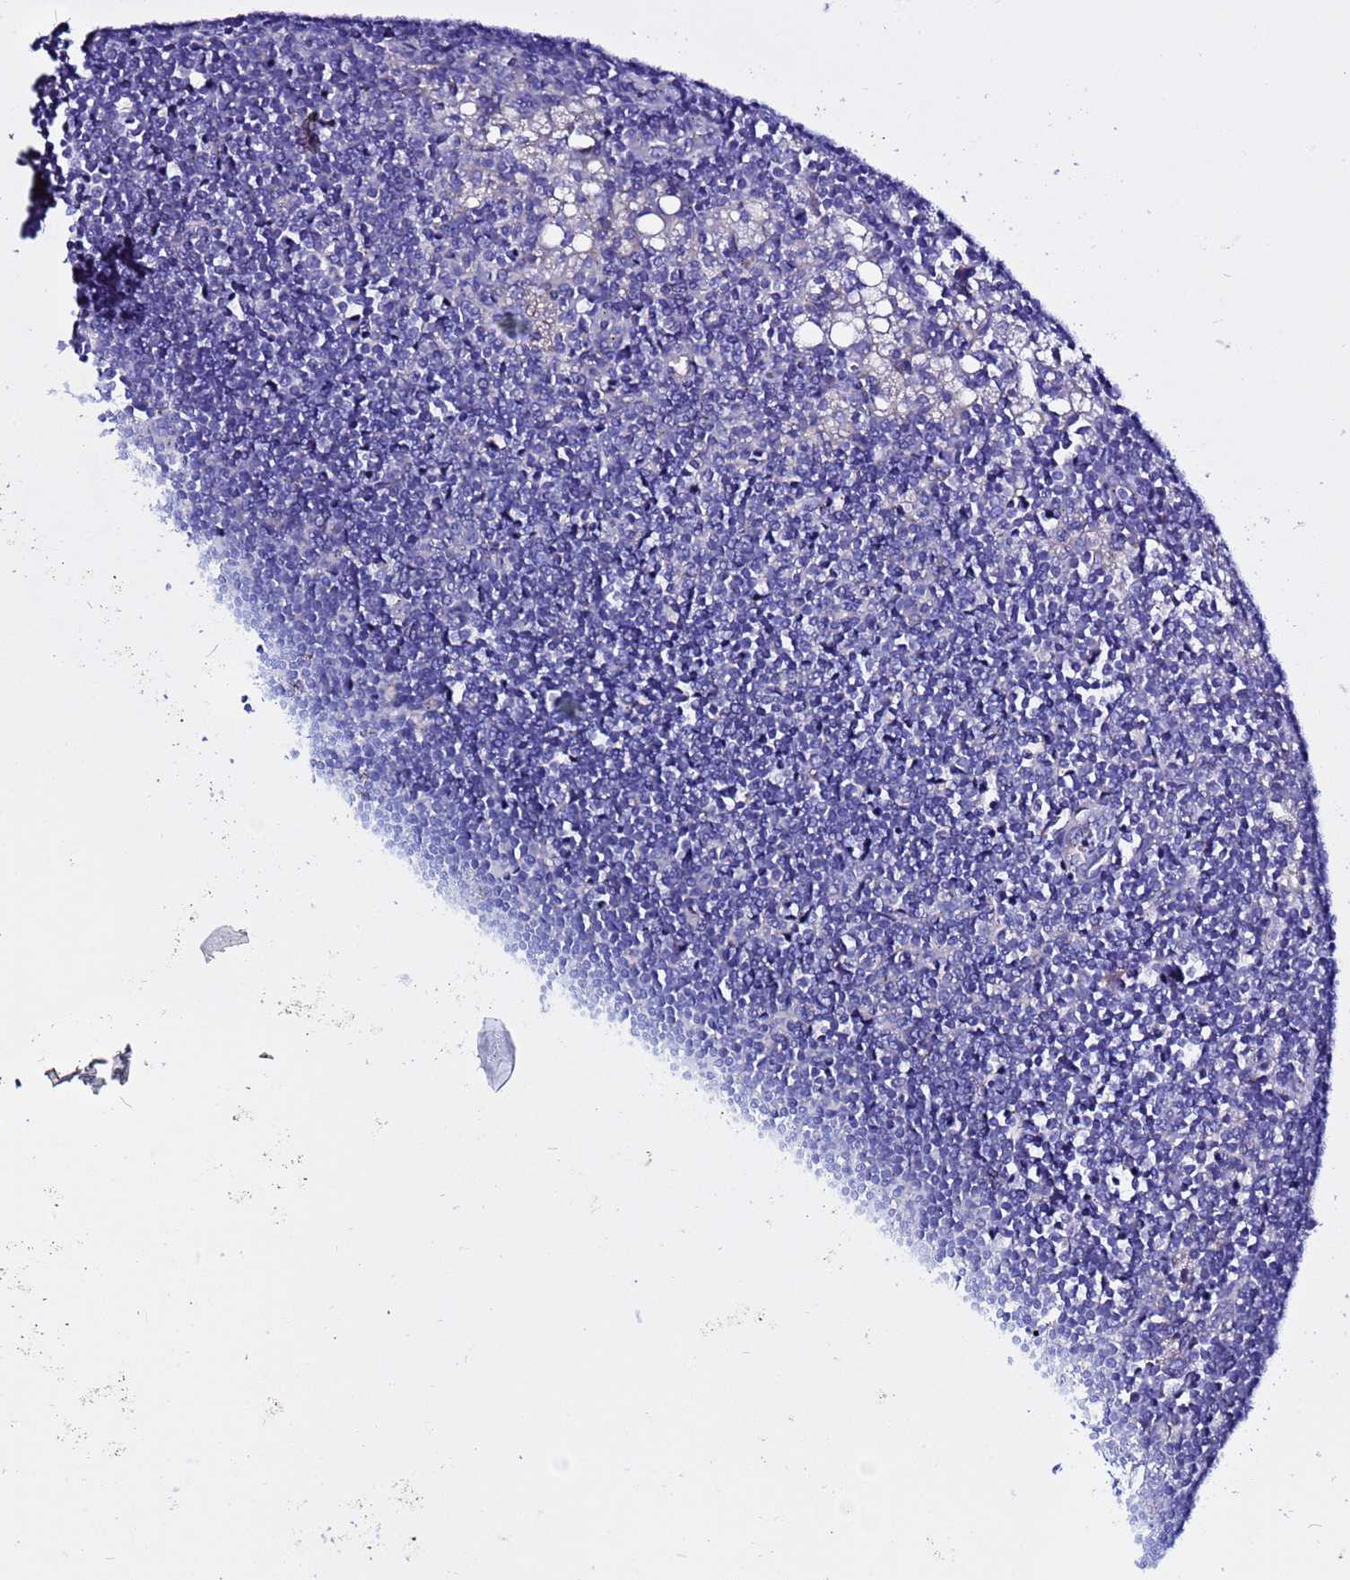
{"staining": {"intensity": "negative", "quantity": "none", "location": "none"}, "tissue": "lymph node", "cell_type": "Germinal center cells", "image_type": "normal", "snomed": [{"axis": "morphology", "description": "Normal tissue, NOS"}, {"axis": "topography", "description": "Lymph node"}], "caption": "Protein analysis of unremarkable lymph node exhibits no significant staining in germinal center cells.", "gene": "USP18", "patient": {"sex": "male", "age": 24}}